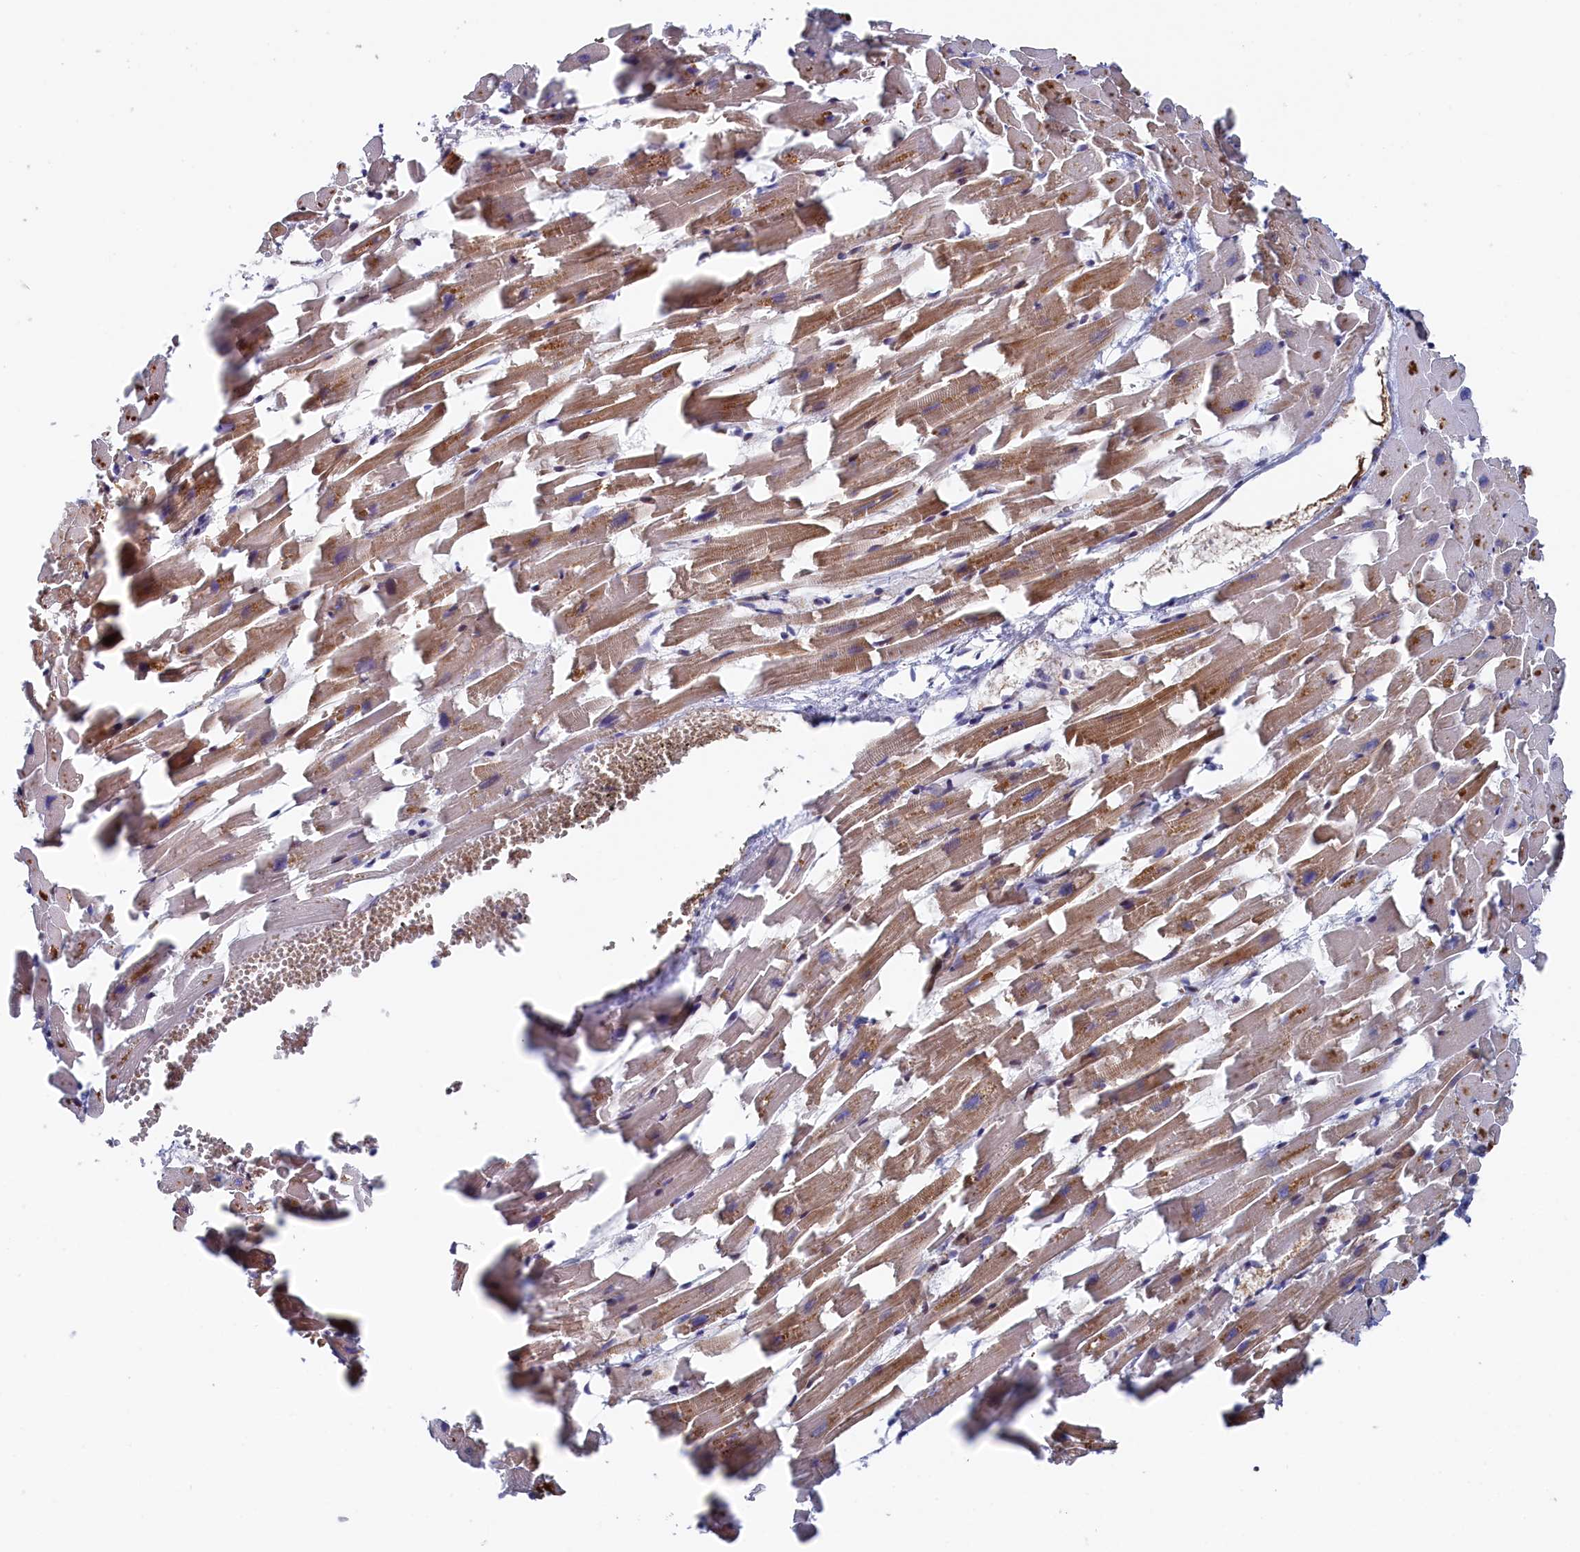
{"staining": {"intensity": "moderate", "quantity": ">75%", "location": "cytoplasmic/membranous"}, "tissue": "heart muscle", "cell_type": "Cardiomyocytes", "image_type": "normal", "snomed": [{"axis": "morphology", "description": "Normal tissue, NOS"}, {"axis": "topography", "description": "Heart"}], "caption": "Protein staining of benign heart muscle reveals moderate cytoplasmic/membranous expression in approximately >75% of cardiomyocytes.", "gene": "TIGD4", "patient": {"sex": "female", "age": 64}}